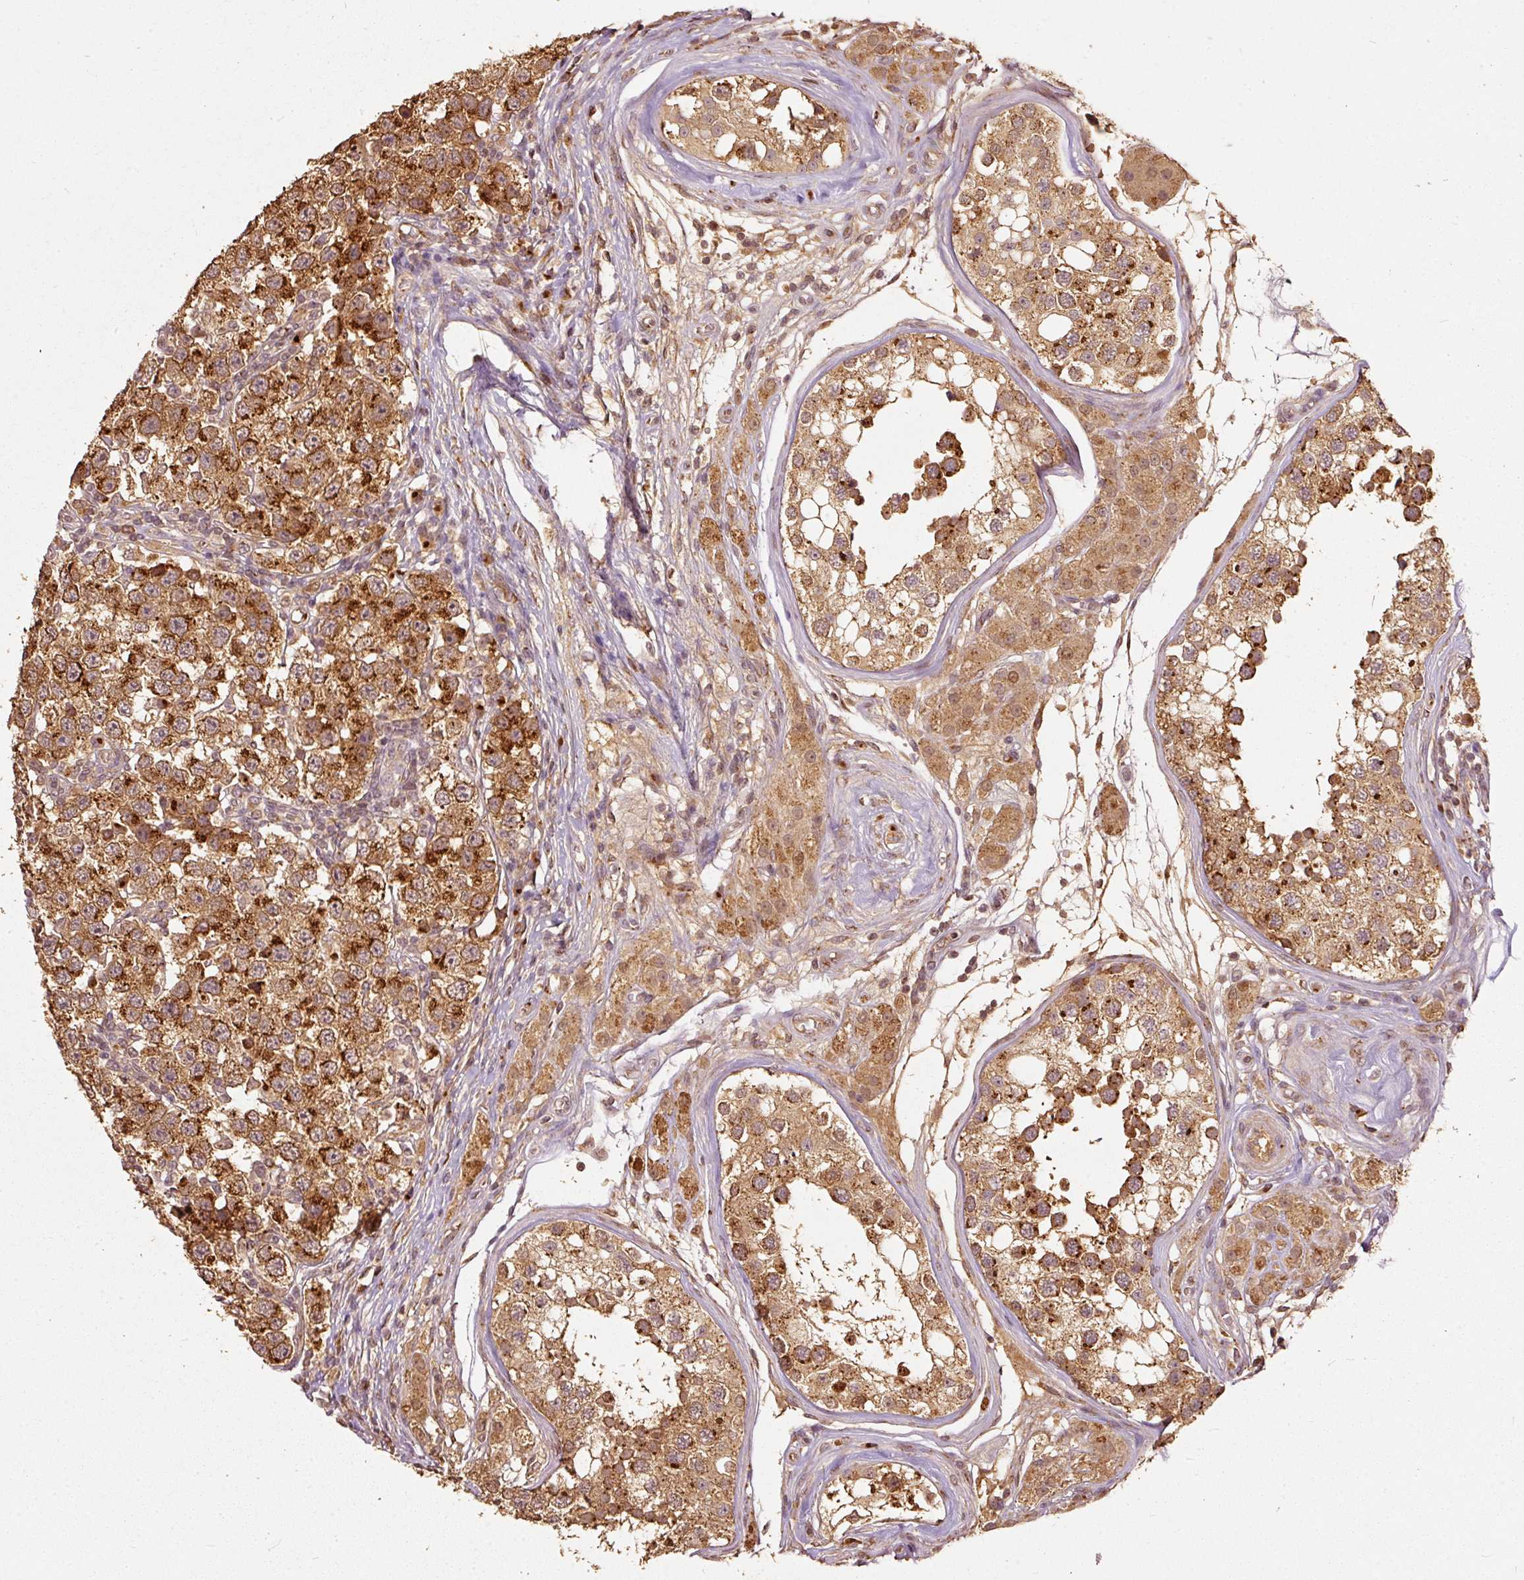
{"staining": {"intensity": "strong", "quantity": ">75%", "location": "cytoplasmic/membranous"}, "tissue": "testis cancer", "cell_type": "Tumor cells", "image_type": "cancer", "snomed": [{"axis": "morphology", "description": "Seminoma, NOS"}, {"axis": "topography", "description": "Testis"}], "caption": "DAB (3,3'-diaminobenzidine) immunohistochemical staining of human testis seminoma shows strong cytoplasmic/membranous protein staining in approximately >75% of tumor cells.", "gene": "FUT8", "patient": {"sex": "male", "age": 34}}